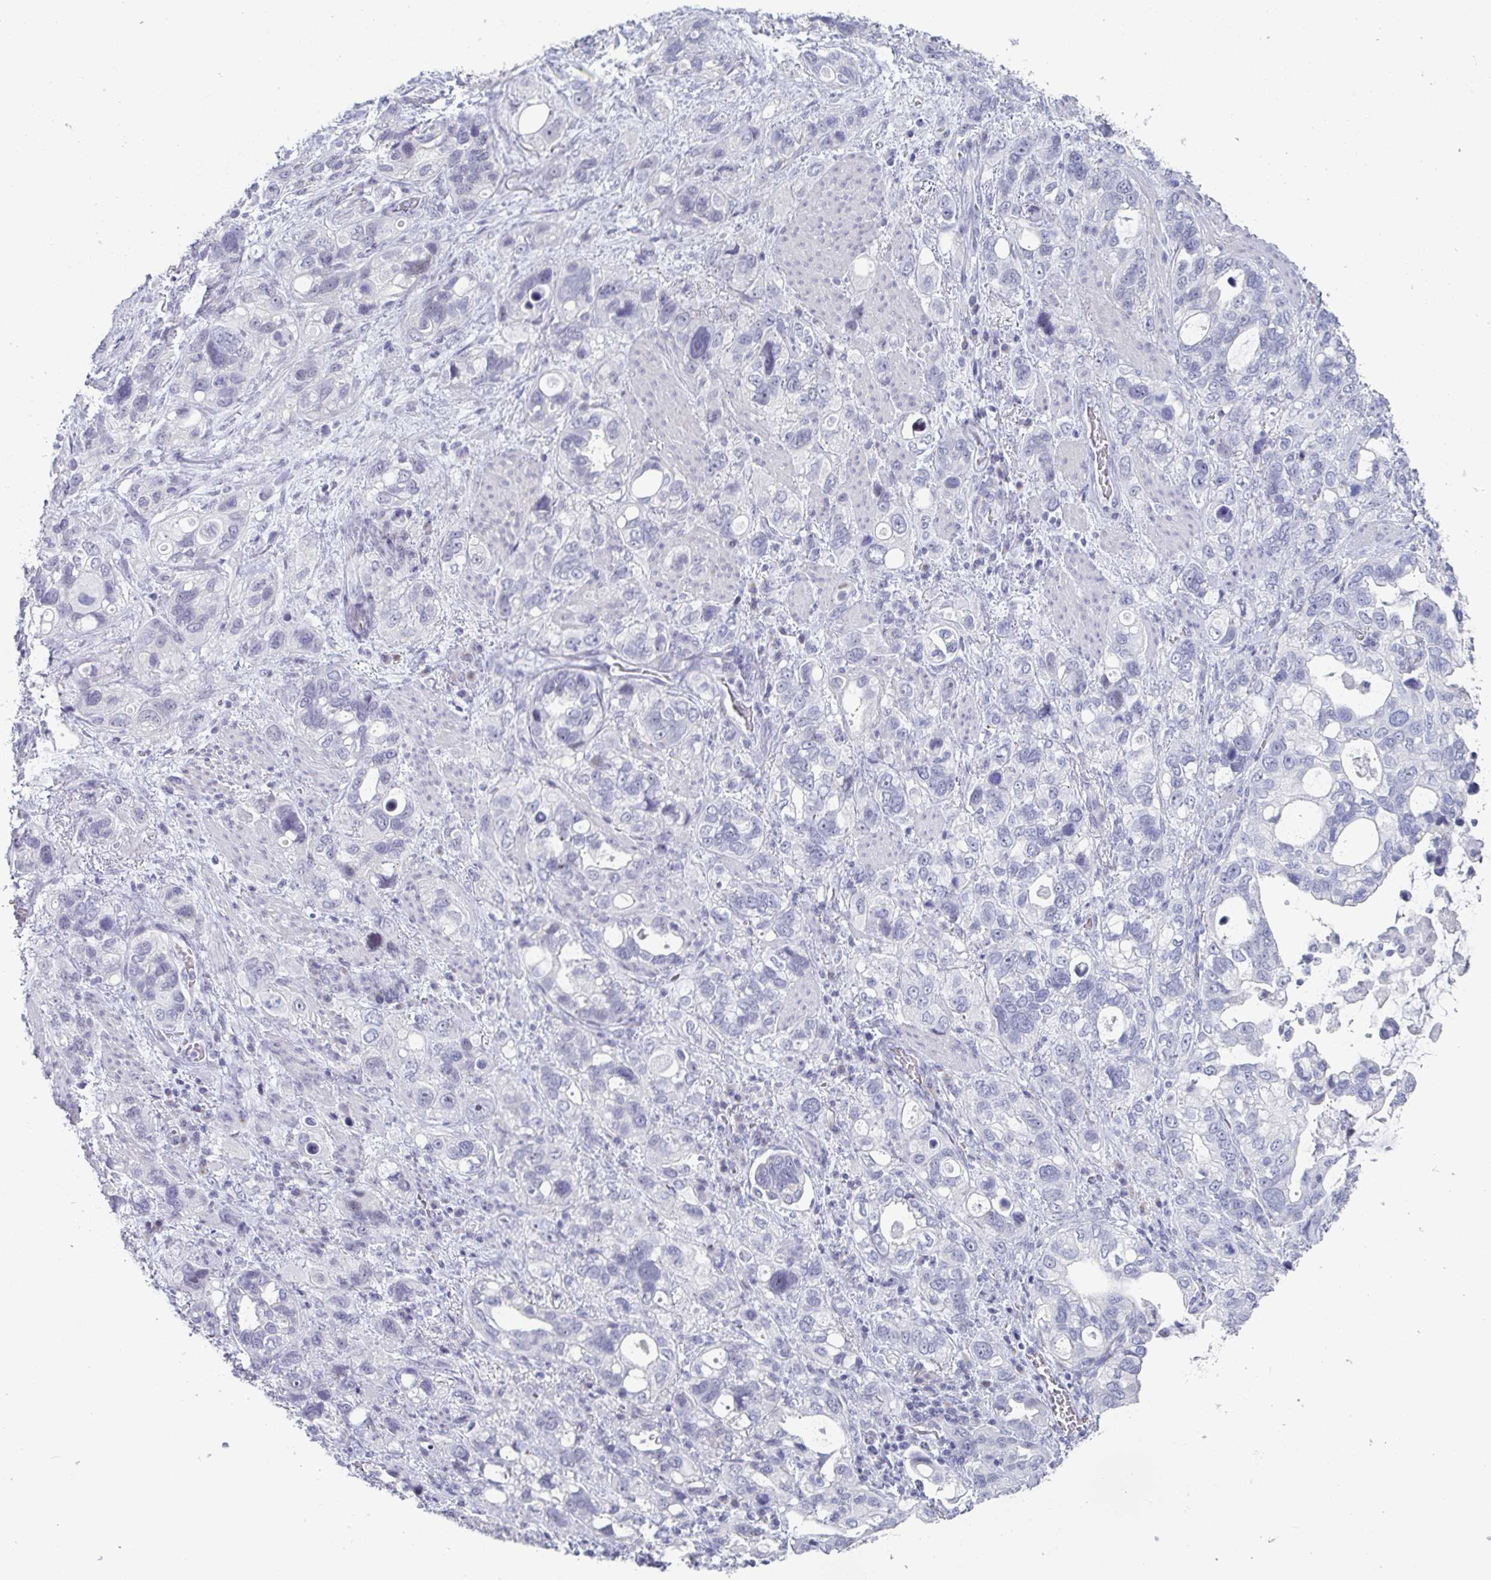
{"staining": {"intensity": "negative", "quantity": "none", "location": "none"}, "tissue": "stomach cancer", "cell_type": "Tumor cells", "image_type": "cancer", "snomed": [{"axis": "morphology", "description": "Adenocarcinoma, NOS"}, {"axis": "topography", "description": "Stomach, upper"}], "caption": "IHC photomicrograph of human stomach cancer stained for a protein (brown), which exhibits no expression in tumor cells. The staining was performed using DAB (3,3'-diaminobenzidine) to visualize the protein expression in brown, while the nuclei were stained in blue with hematoxylin (Magnification: 20x).", "gene": "VSIG10L", "patient": {"sex": "female", "age": 81}}